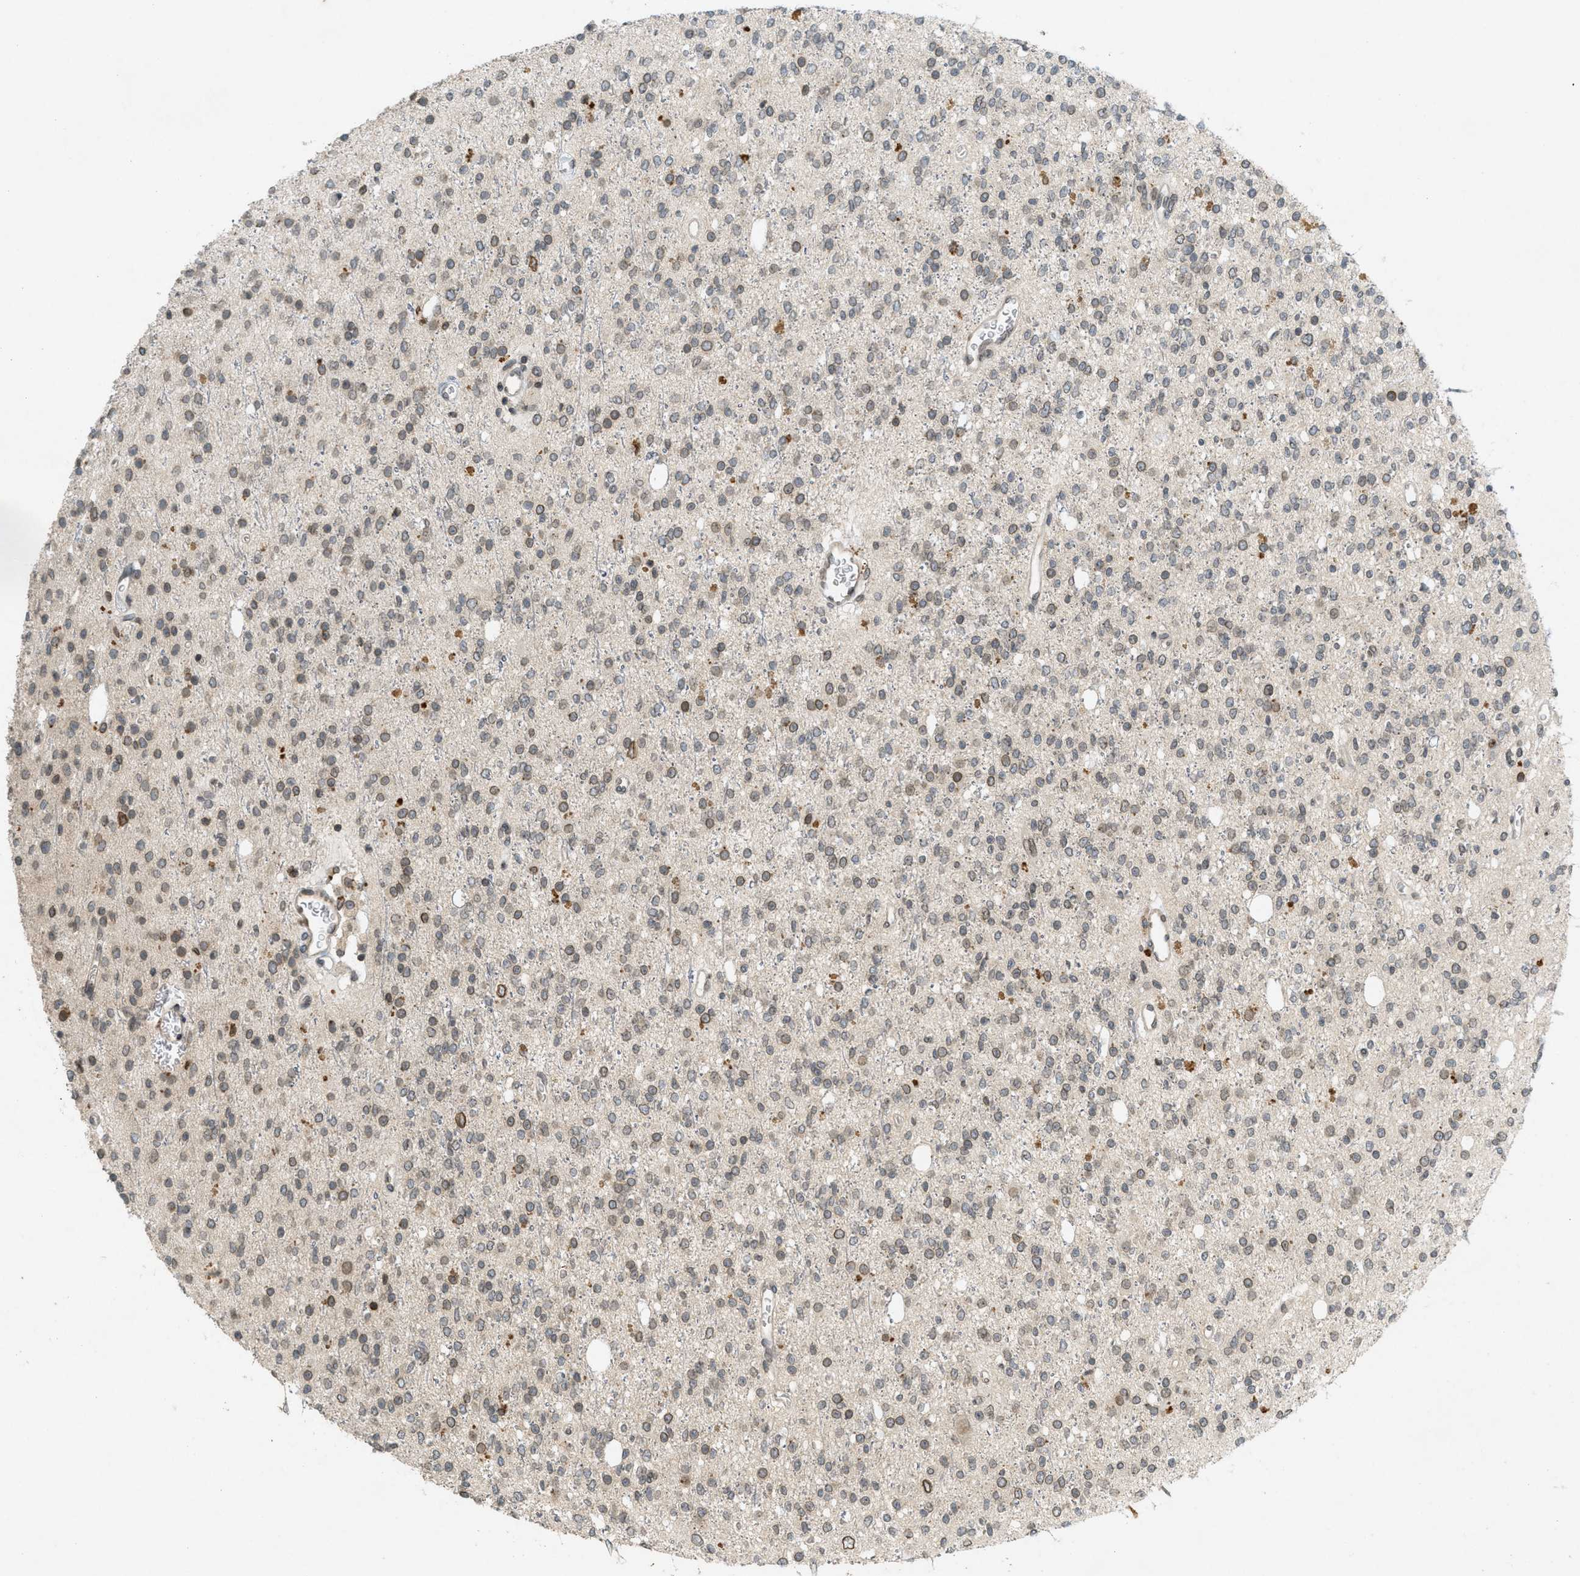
{"staining": {"intensity": "weak", "quantity": "25%-75%", "location": "cytoplasmic/membranous,nuclear"}, "tissue": "glioma", "cell_type": "Tumor cells", "image_type": "cancer", "snomed": [{"axis": "morphology", "description": "Glioma, malignant, High grade"}, {"axis": "topography", "description": "Brain"}], "caption": "A high-resolution photomicrograph shows immunohistochemistry (IHC) staining of glioma, which shows weak cytoplasmic/membranous and nuclear staining in about 25%-75% of tumor cells. The staining is performed using DAB brown chromogen to label protein expression. The nuclei are counter-stained blue using hematoxylin.", "gene": "ABHD6", "patient": {"sex": "male", "age": 34}}